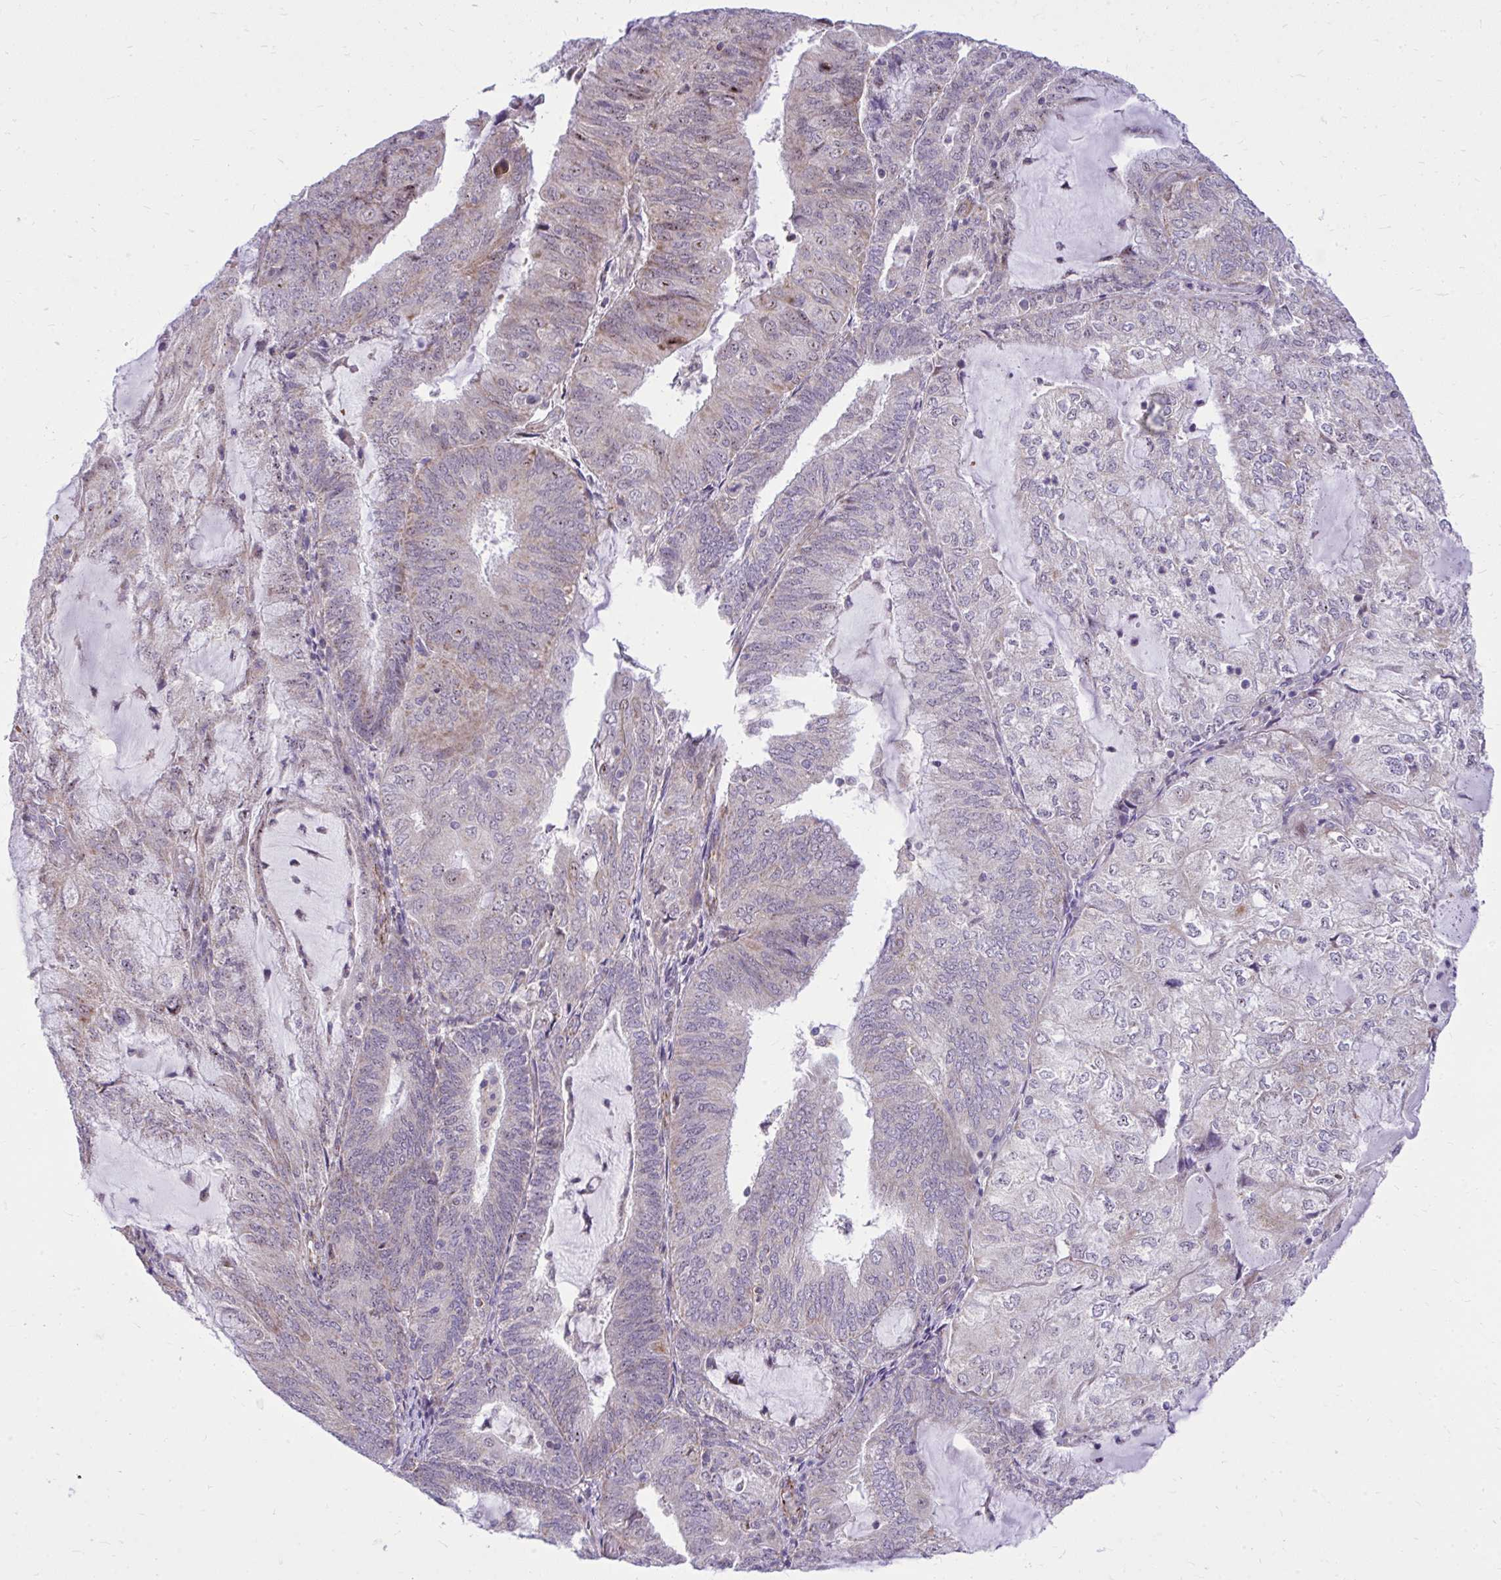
{"staining": {"intensity": "weak", "quantity": "<25%", "location": "cytoplasmic/membranous"}, "tissue": "endometrial cancer", "cell_type": "Tumor cells", "image_type": "cancer", "snomed": [{"axis": "morphology", "description": "Adenocarcinoma, NOS"}, {"axis": "topography", "description": "Endometrium"}], "caption": "Immunohistochemical staining of human endometrial cancer reveals no significant expression in tumor cells.", "gene": "GPRIN3", "patient": {"sex": "female", "age": 81}}